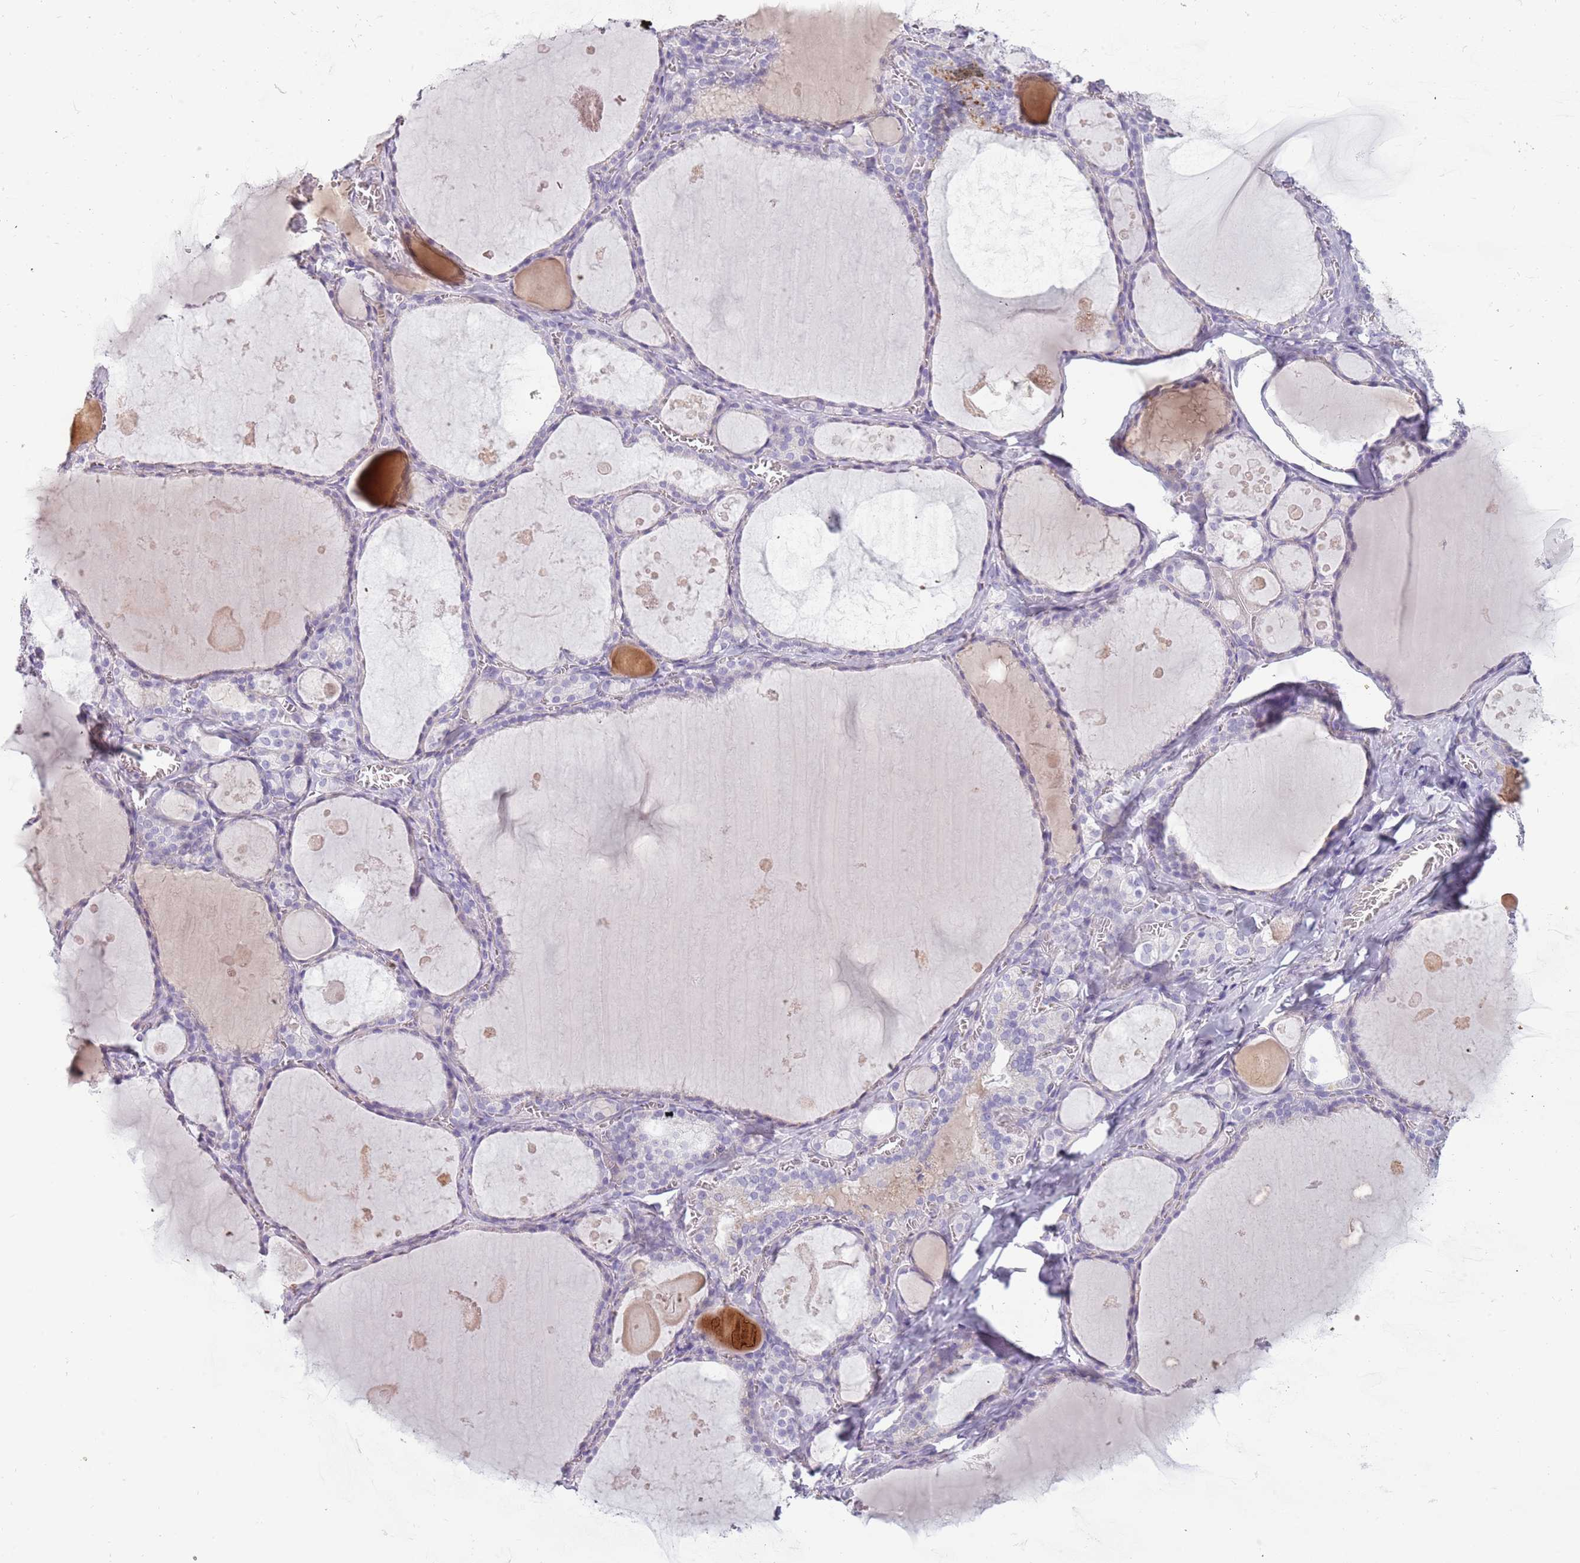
{"staining": {"intensity": "negative", "quantity": "none", "location": "none"}, "tissue": "thyroid gland", "cell_type": "Glandular cells", "image_type": "normal", "snomed": [{"axis": "morphology", "description": "Normal tissue, NOS"}, {"axis": "topography", "description": "Thyroid gland"}], "caption": "Immunohistochemistry (IHC) photomicrograph of unremarkable thyroid gland: human thyroid gland stained with DAB (3,3'-diaminobenzidine) reveals no significant protein staining in glandular cells.", "gene": "TNFRSF6B", "patient": {"sex": "male", "age": 56}}